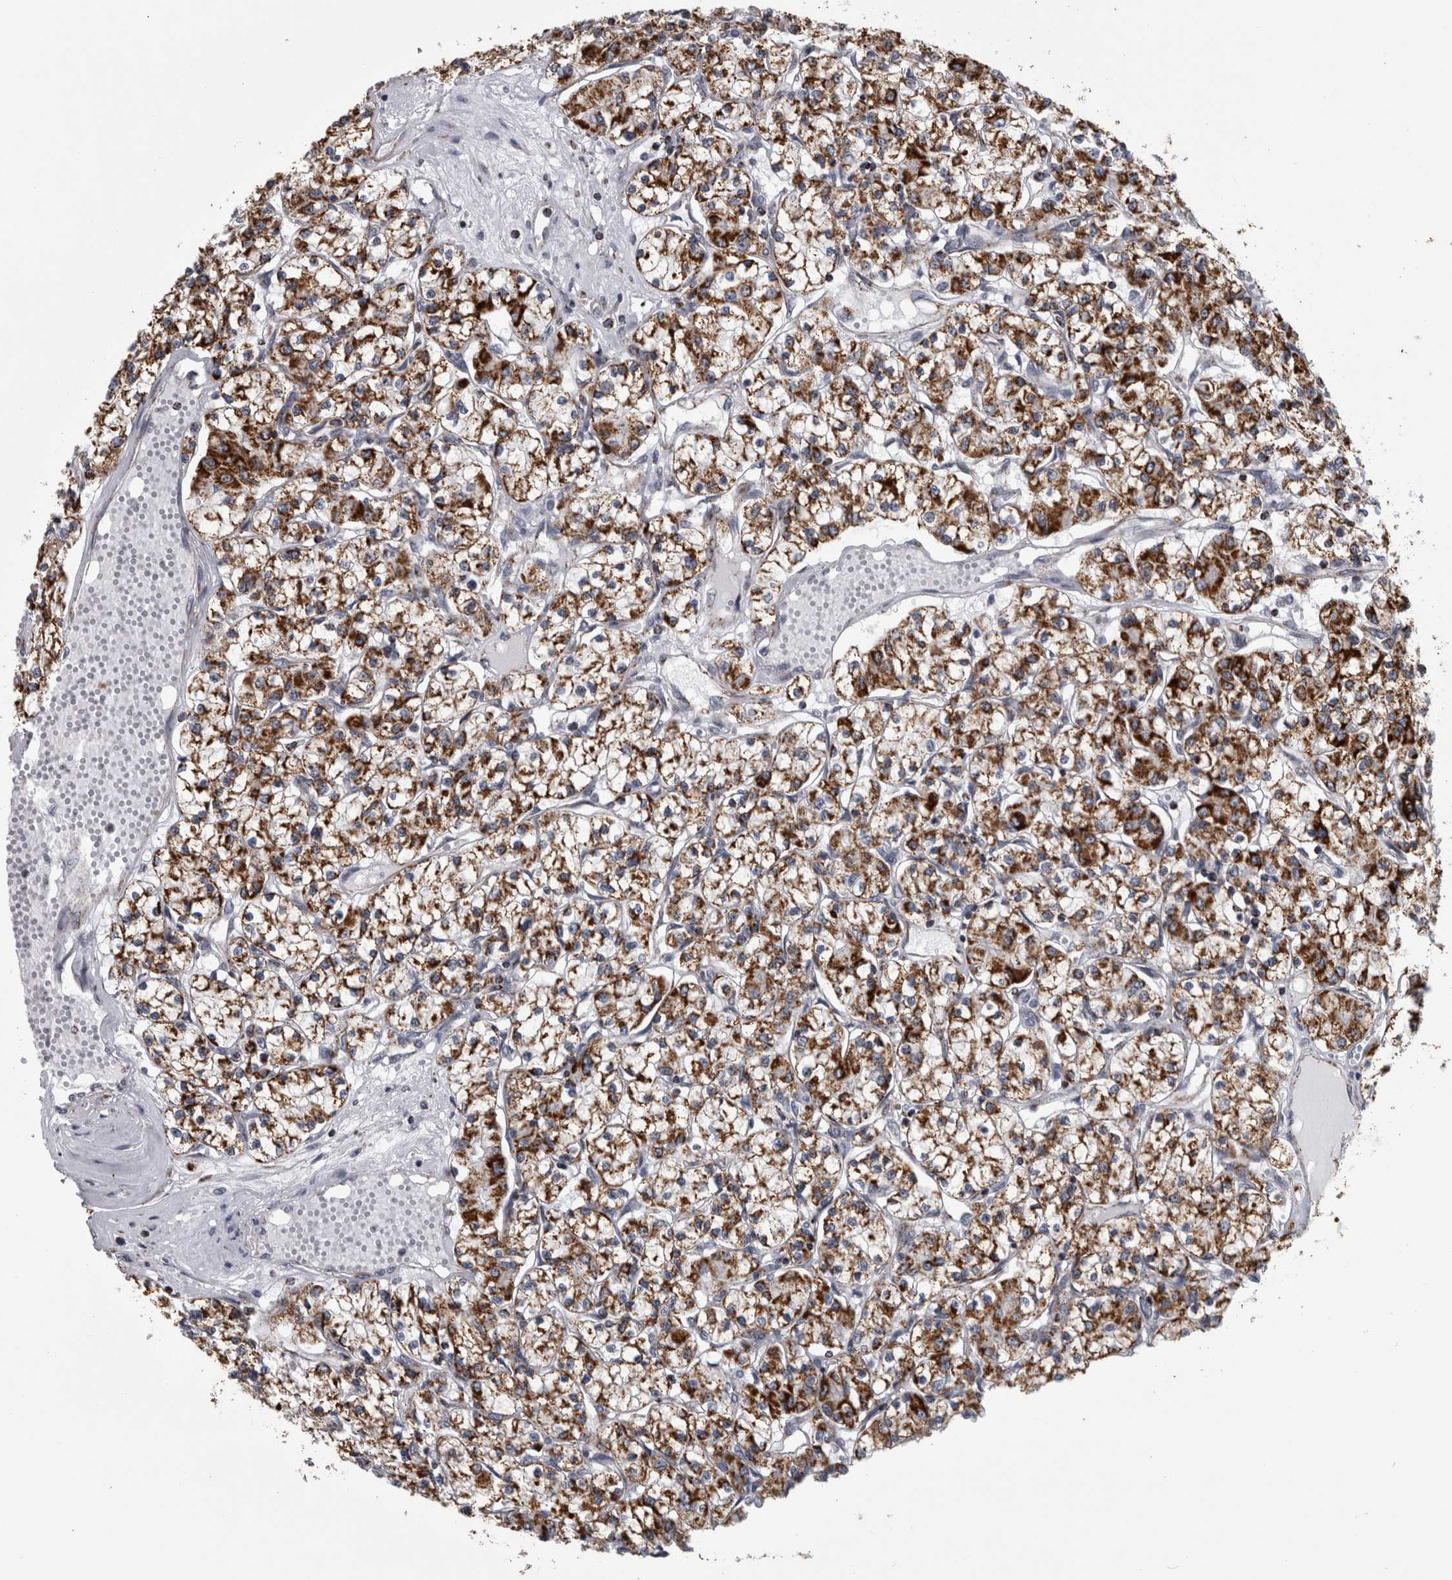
{"staining": {"intensity": "strong", "quantity": ">75%", "location": "cytoplasmic/membranous"}, "tissue": "renal cancer", "cell_type": "Tumor cells", "image_type": "cancer", "snomed": [{"axis": "morphology", "description": "Adenocarcinoma, NOS"}, {"axis": "topography", "description": "Kidney"}], "caption": "Immunohistochemical staining of human renal cancer reveals high levels of strong cytoplasmic/membranous protein positivity in about >75% of tumor cells. (Brightfield microscopy of DAB IHC at high magnification).", "gene": "MDH2", "patient": {"sex": "female", "age": 59}}